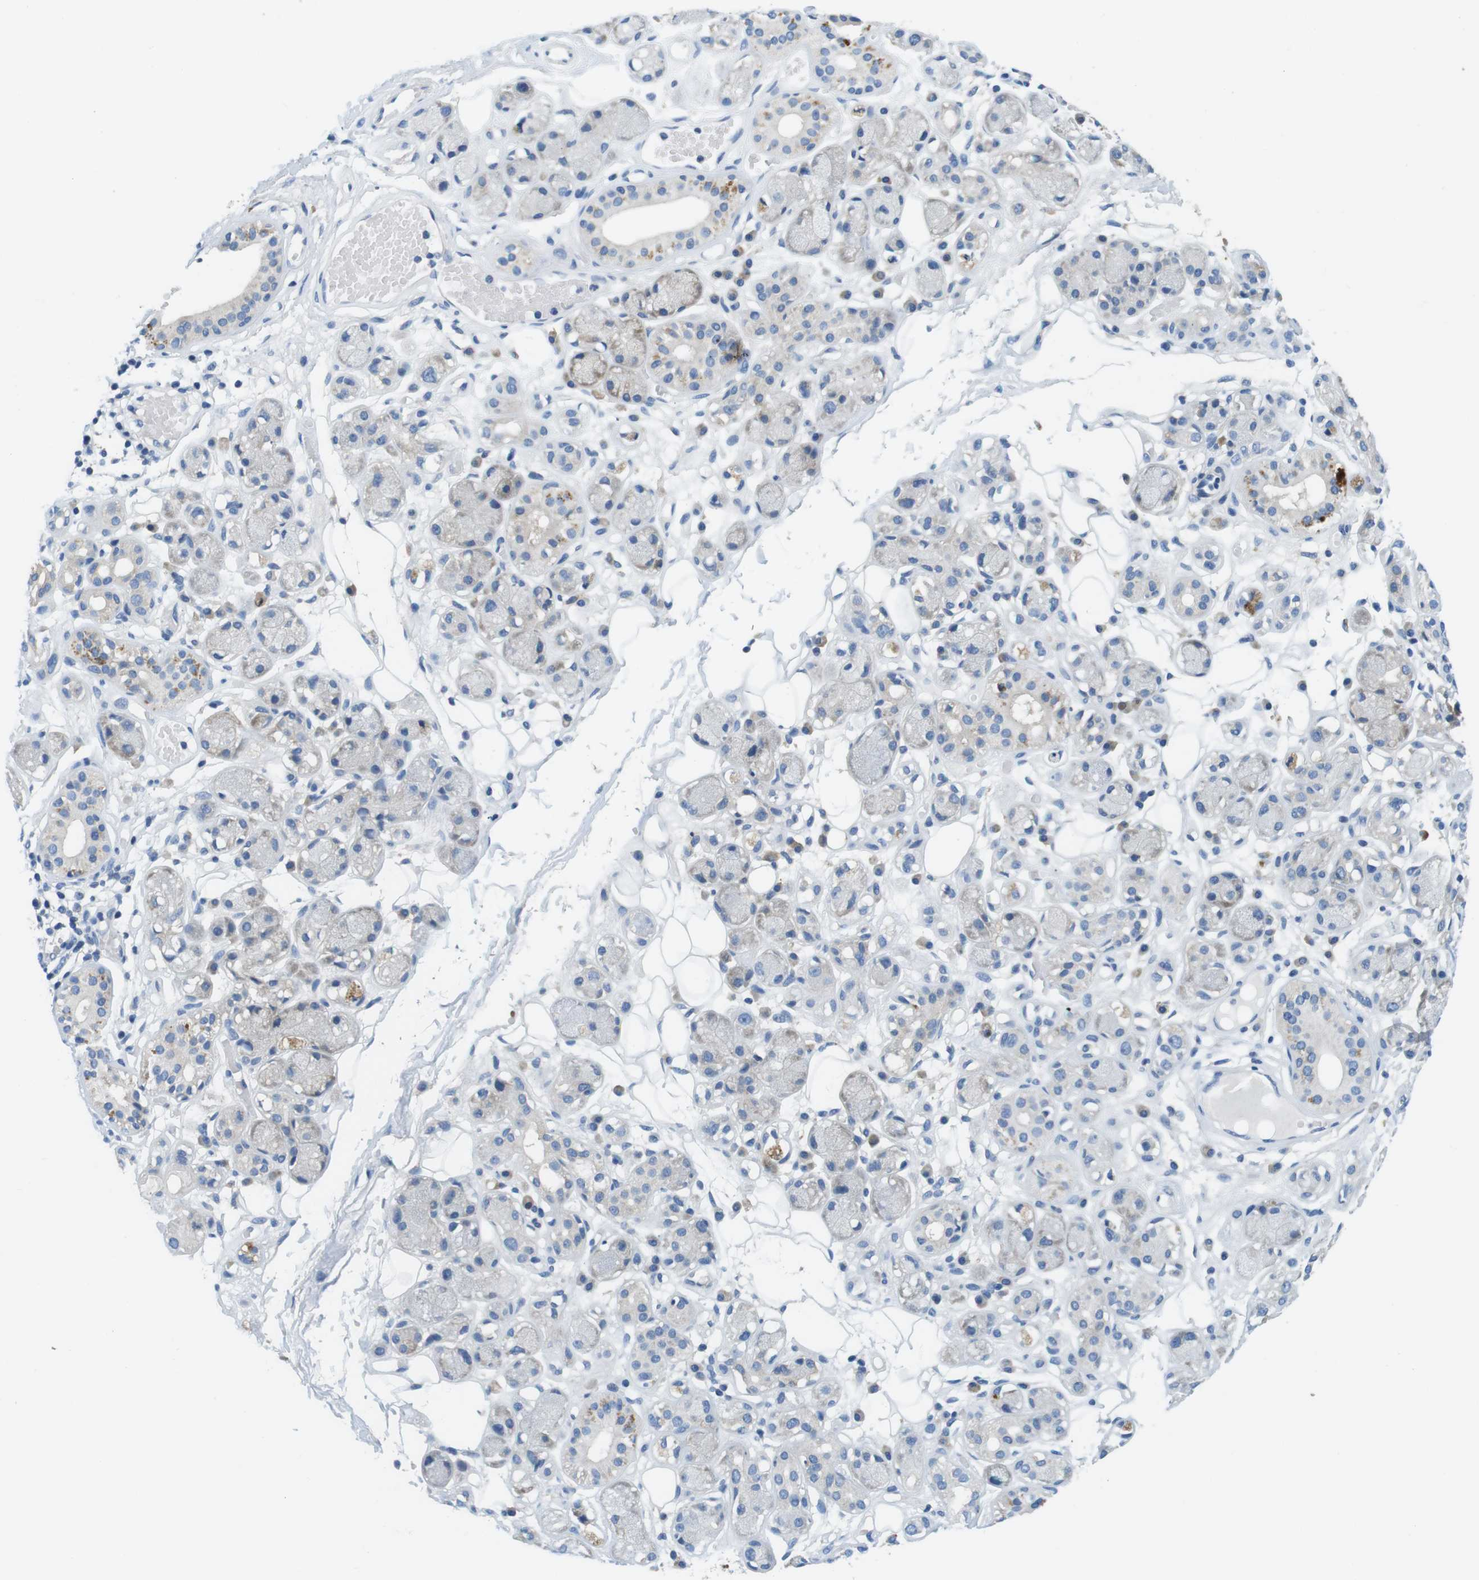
{"staining": {"intensity": "negative", "quantity": "none", "location": "none"}, "tissue": "adipose tissue", "cell_type": "Adipocytes", "image_type": "normal", "snomed": [{"axis": "morphology", "description": "Normal tissue, NOS"}, {"axis": "morphology", "description": "Inflammation, NOS"}, {"axis": "topography", "description": "Vascular tissue"}, {"axis": "topography", "description": "Salivary gland"}], "caption": "Adipocytes are negative for brown protein staining in unremarkable adipose tissue. (Brightfield microscopy of DAB immunohistochemistry (IHC) at high magnification).", "gene": "DENND4C", "patient": {"sex": "female", "age": 75}}